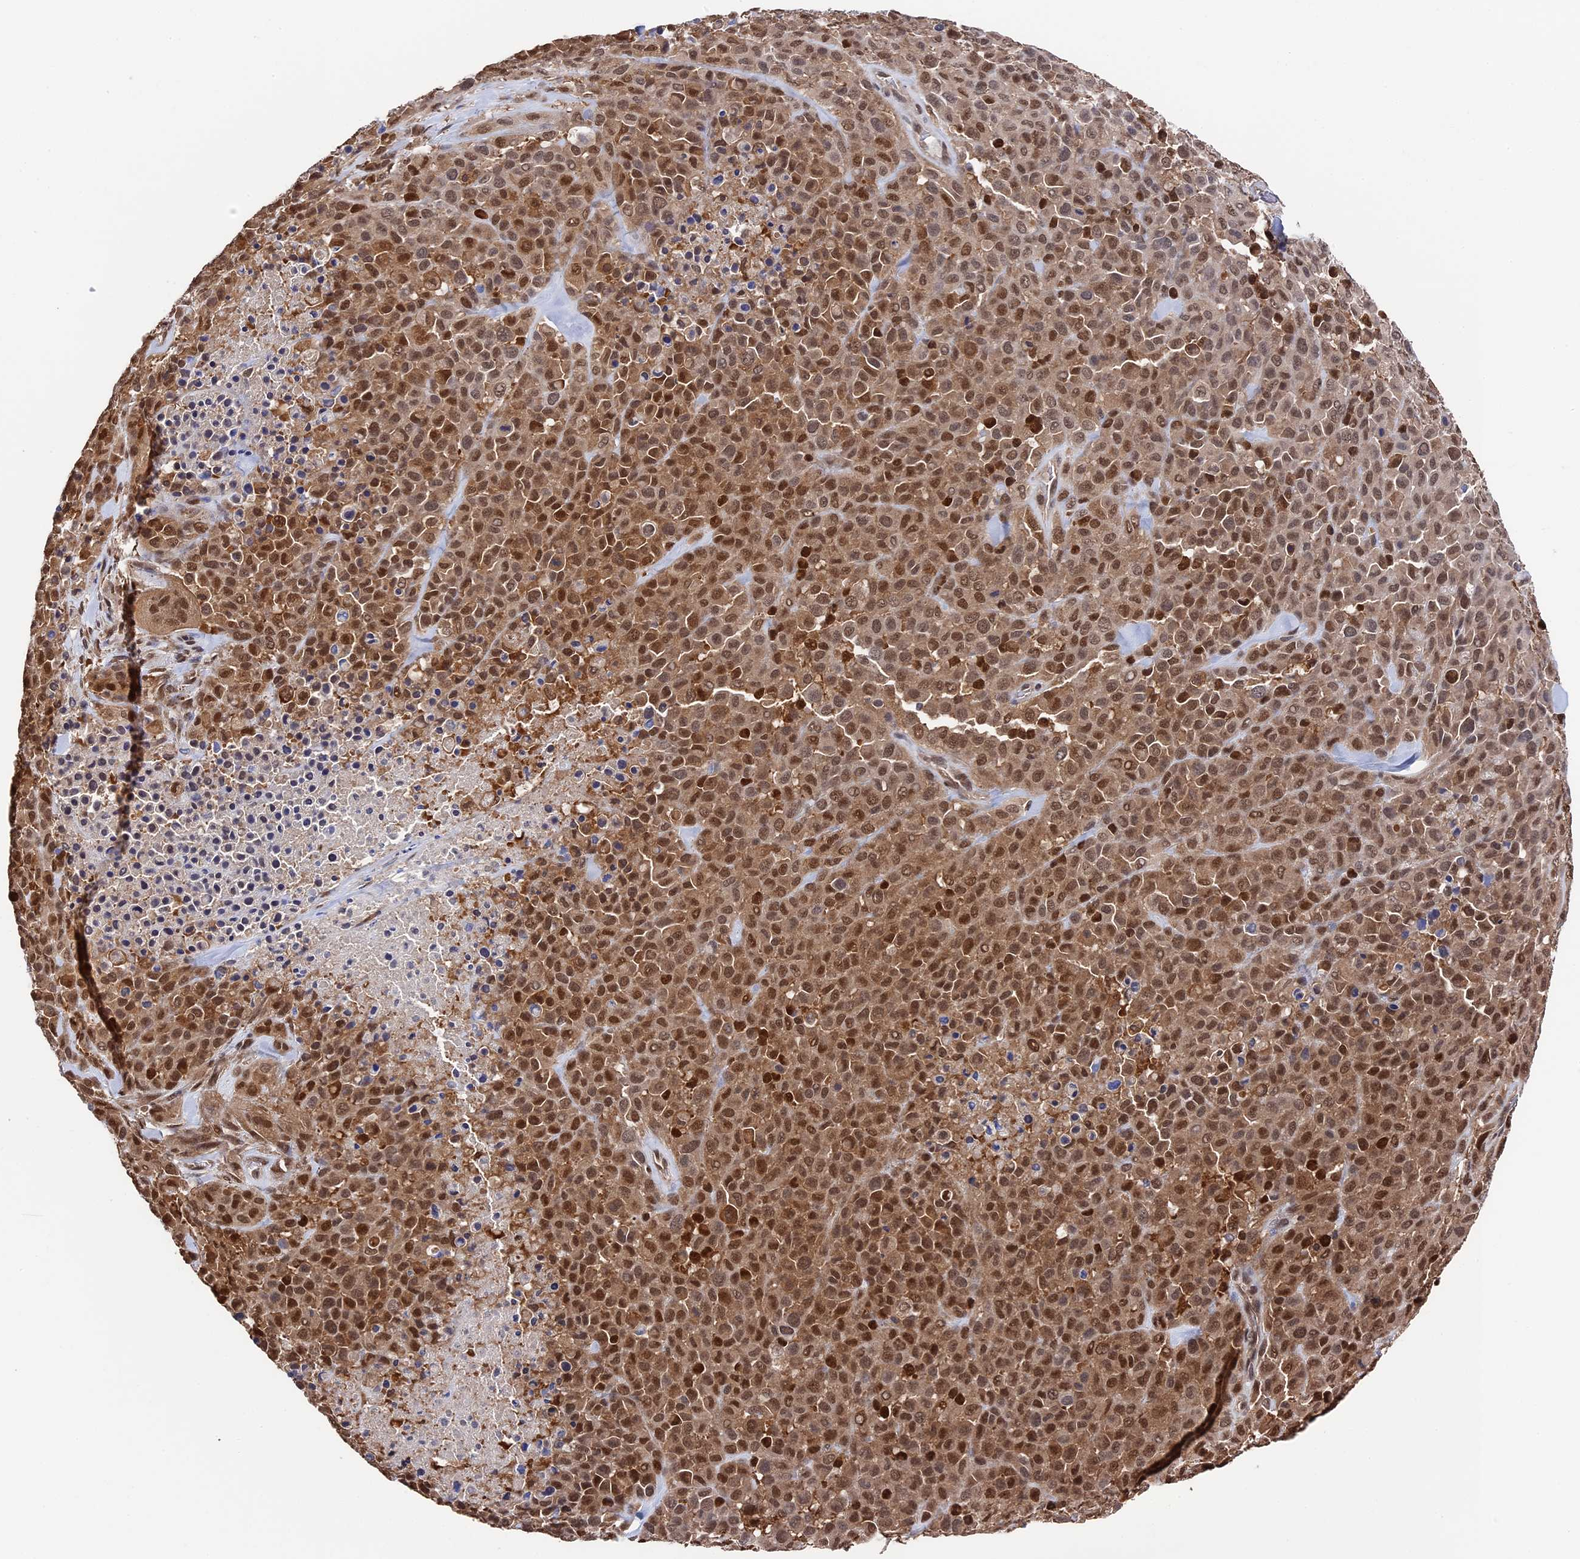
{"staining": {"intensity": "moderate", "quantity": ">75%", "location": "cytoplasmic/membranous,nuclear"}, "tissue": "melanoma", "cell_type": "Tumor cells", "image_type": "cancer", "snomed": [{"axis": "morphology", "description": "Malignant melanoma, Metastatic site"}, {"axis": "topography", "description": "Skin"}], "caption": "Protein staining by immunohistochemistry reveals moderate cytoplasmic/membranous and nuclear positivity in about >75% of tumor cells in malignant melanoma (metastatic site). (IHC, brightfield microscopy, high magnification).", "gene": "RNH1", "patient": {"sex": "female", "age": 81}}